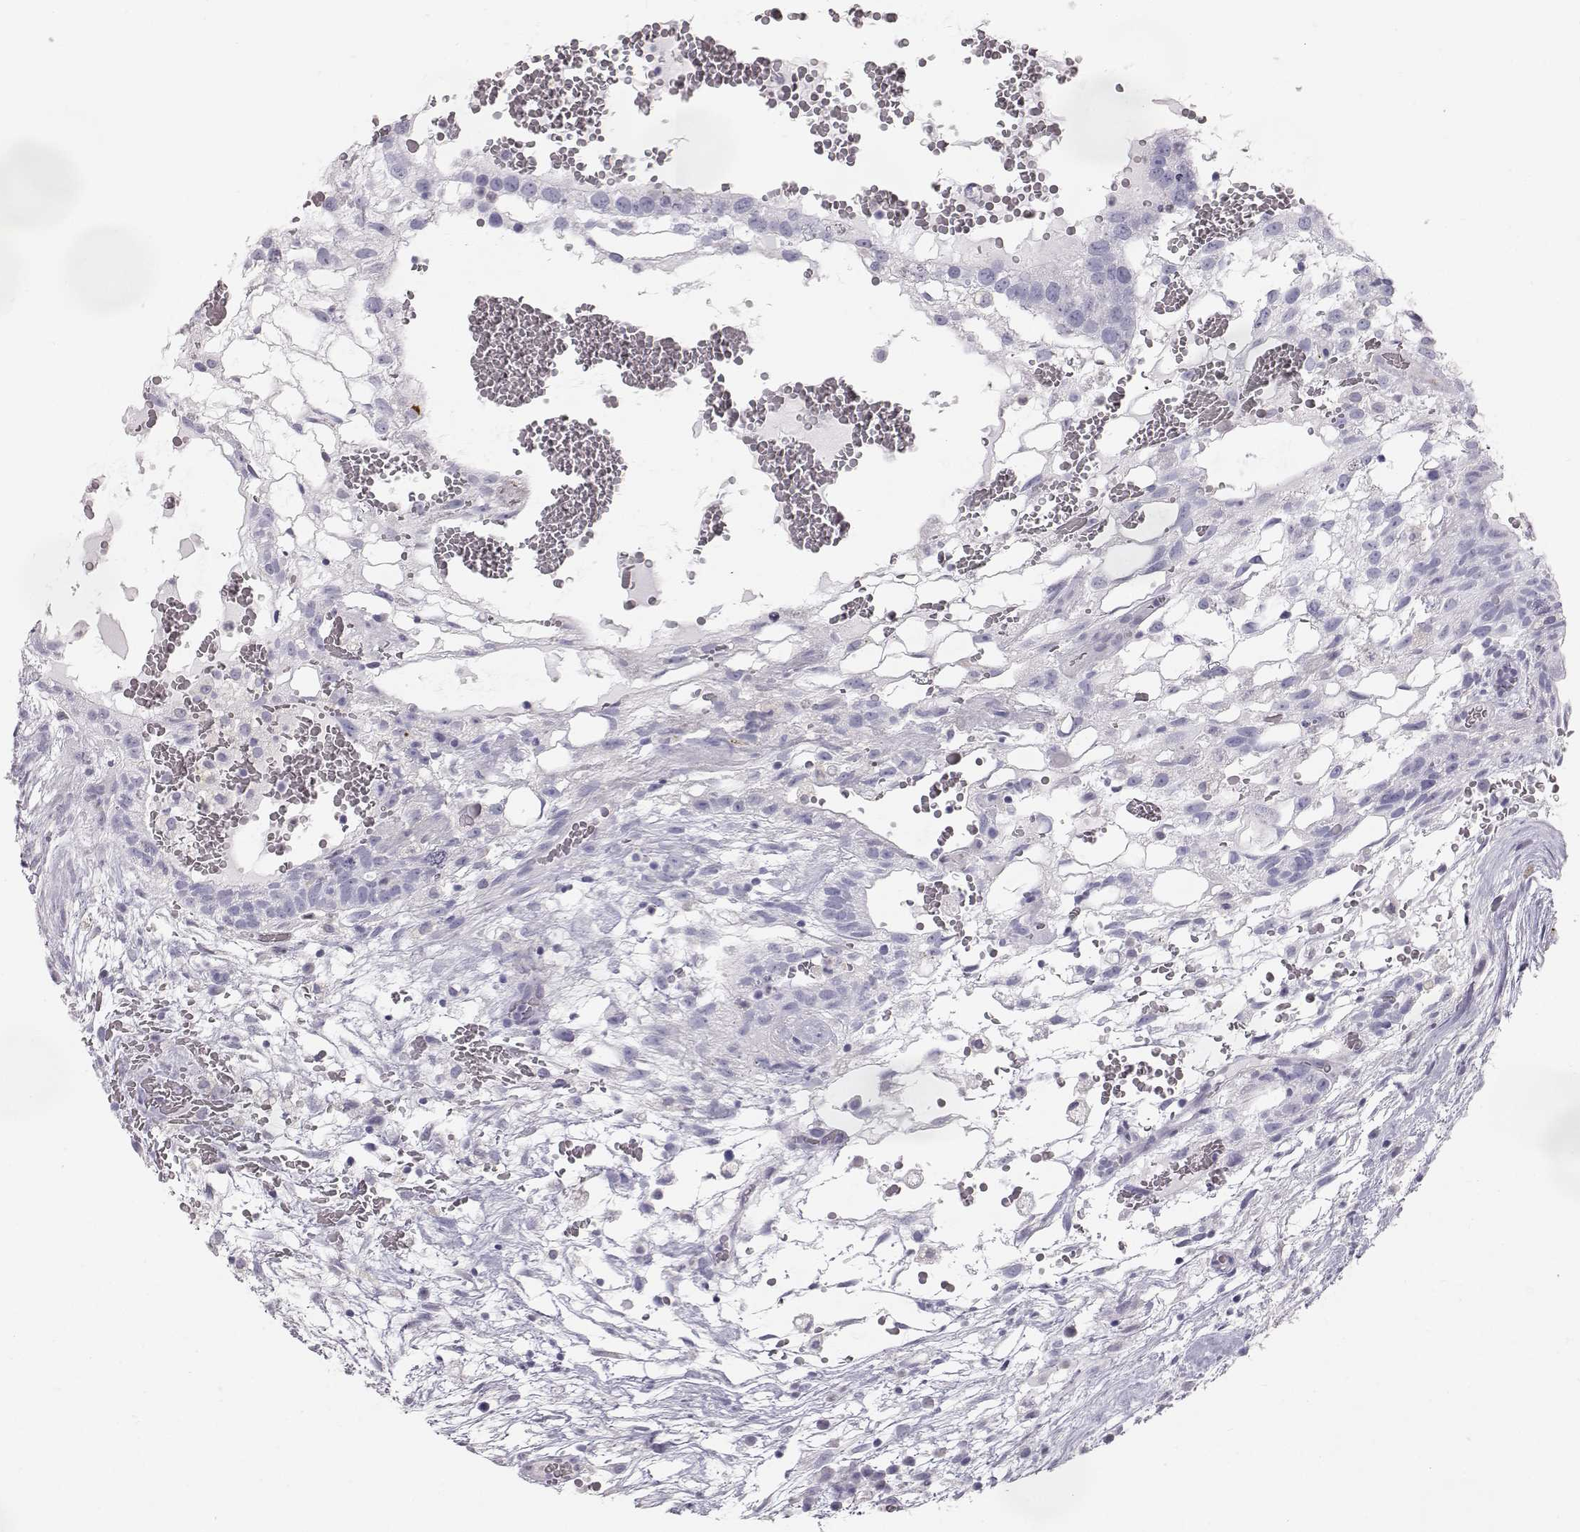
{"staining": {"intensity": "negative", "quantity": "none", "location": "none"}, "tissue": "testis cancer", "cell_type": "Tumor cells", "image_type": "cancer", "snomed": [{"axis": "morphology", "description": "Normal tissue, NOS"}, {"axis": "morphology", "description": "Carcinoma, Embryonal, NOS"}, {"axis": "topography", "description": "Testis"}], "caption": "DAB (3,3'-diaminobenzidine) immunohistochemical staining of embryonal carcinoma (testis) reveals no significant positivity in tumor cells. (DAB immunohistochemistry with hematoxylin counter stain).", "gene": "KRT33A", "patient": {"sex": "male", "age": 32}}